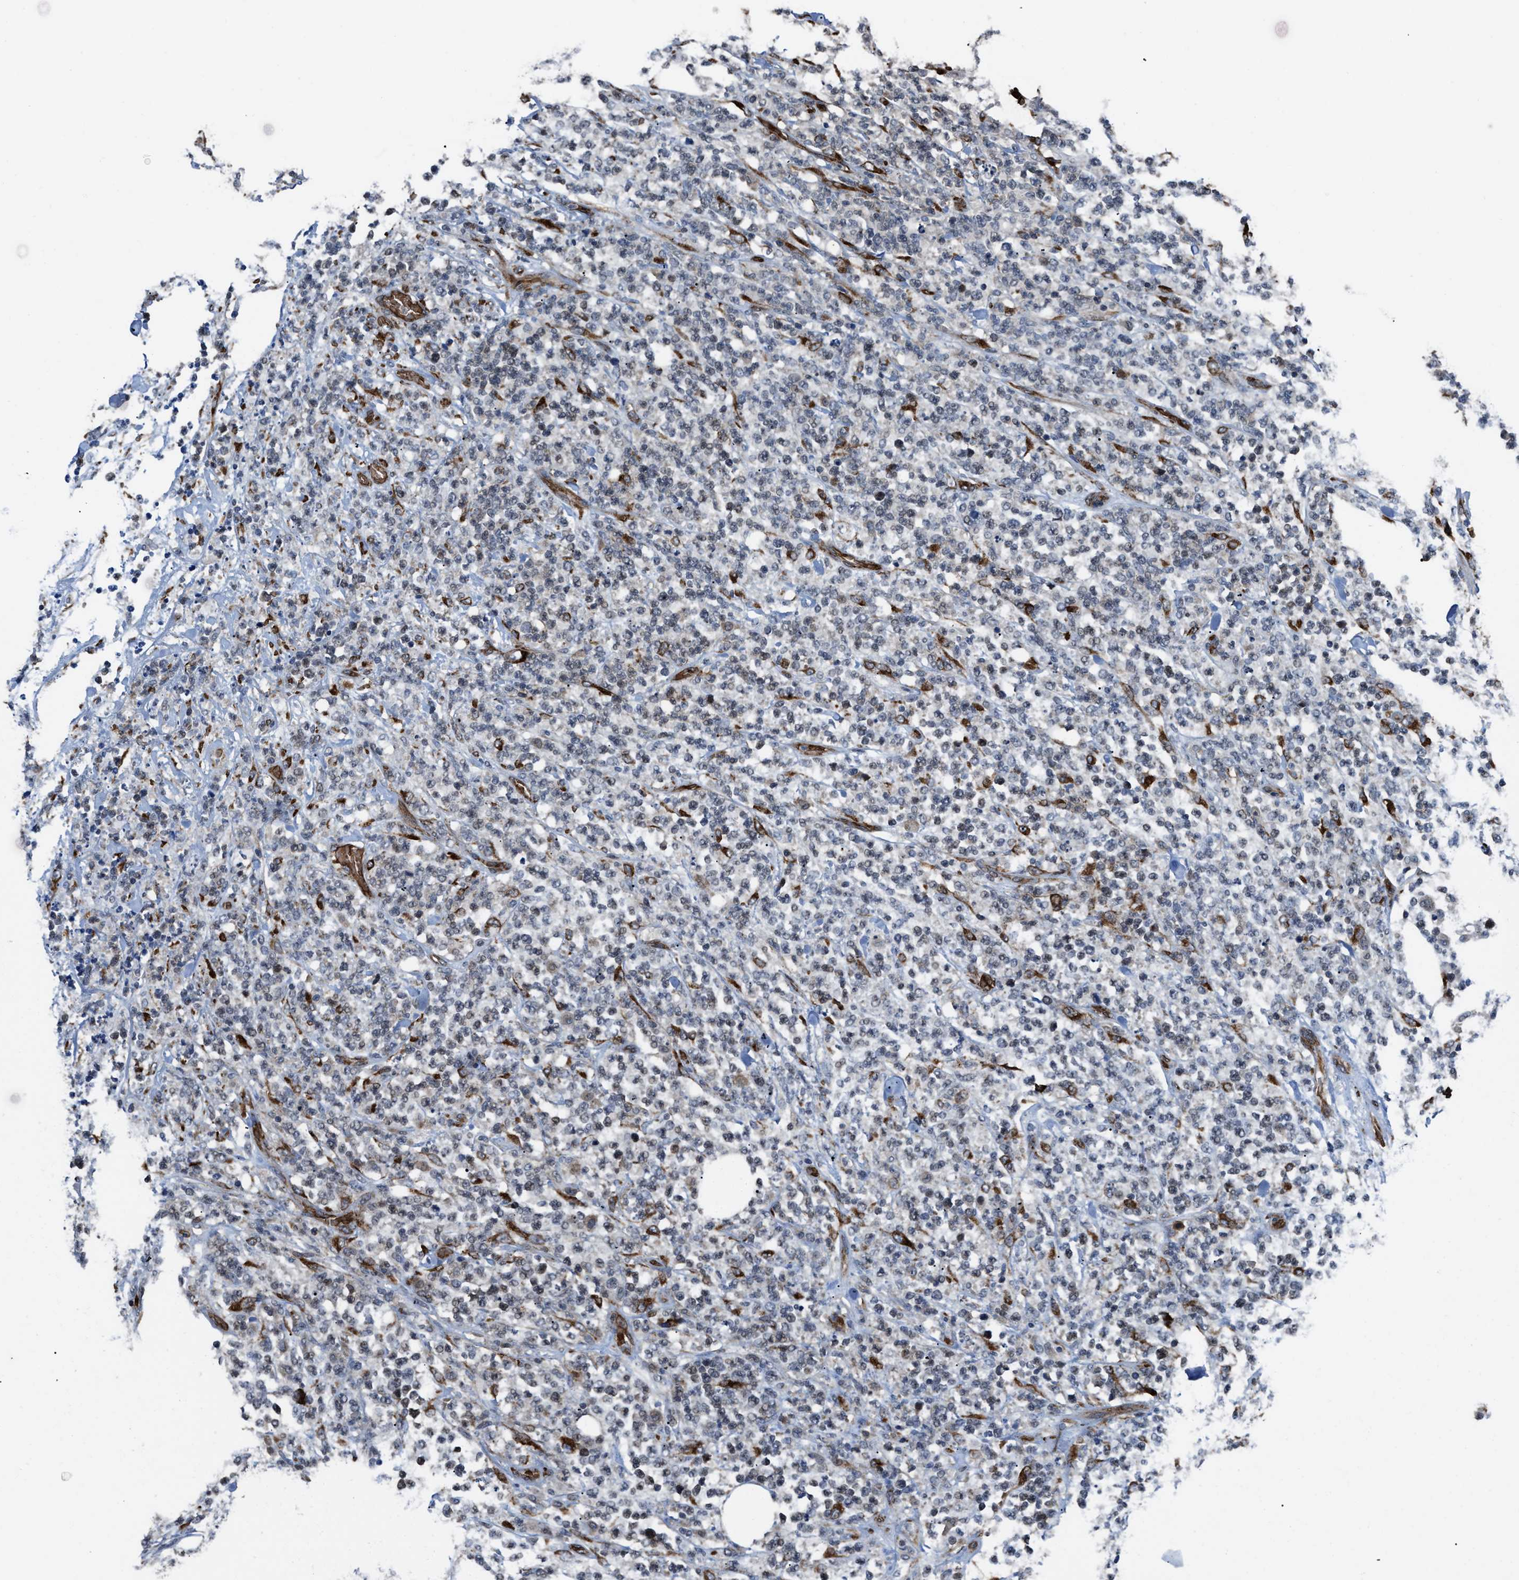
{"staining": {"intensity": "weak", "quantity": "<25%", "location": "cytoplasmic/membranous"}, "tissue": "lymphoma", "cell_type": "Tumor cells", "image_type": "cancer", "snomed": [{"axis": "morphology", "description": "Malignant lymphoma, non-Hodgkin's type, High grade"}, {"axis": "topography", "description": "Soft tissue"}], "caption": "High-grade malignant lymphoma, non-Hodgkin's type was stained to show a protein in brown. There is no significant staining in tumor cells.", "gene": "SELENOM", "patient": {"sex": "male", "age": 18}}